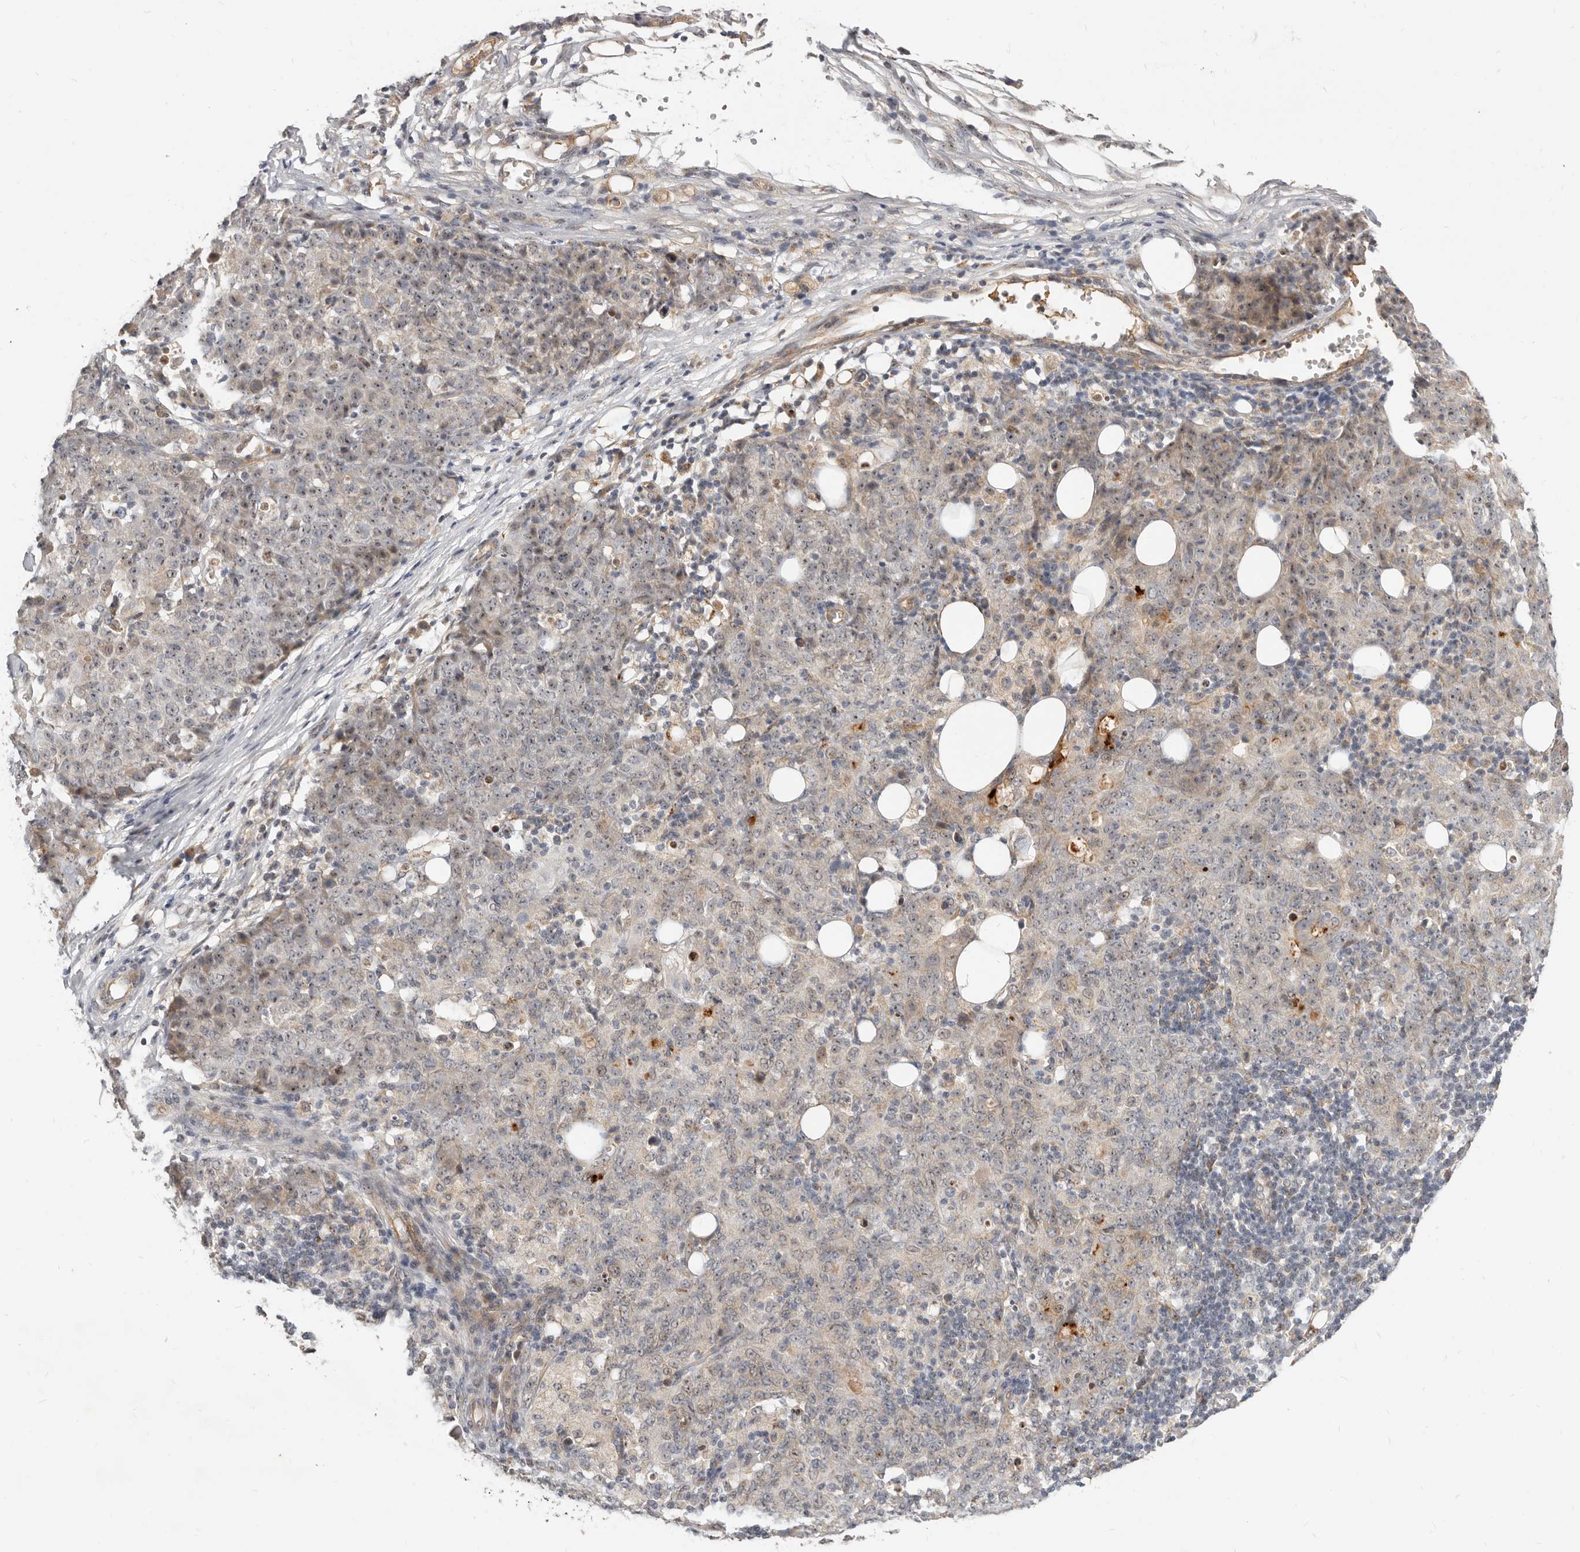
{"staining": {"intensity": "negative", "quantity": "none", "location": "none"}, "tissue": "ovarian cancer", "cell_type": "Tumor cells", "image_type": "cancer", "snomed": [{"axis": "morphology", "description": "Carcinoma, endometroid"}, {"axis": "topography", "description": "Ovary"}], "caption": "The micrograph reveals no staining of tumor cells in ovarian cancer.", "gene": "MICALL2", "patient": {"sex": "female", "age": 42}}